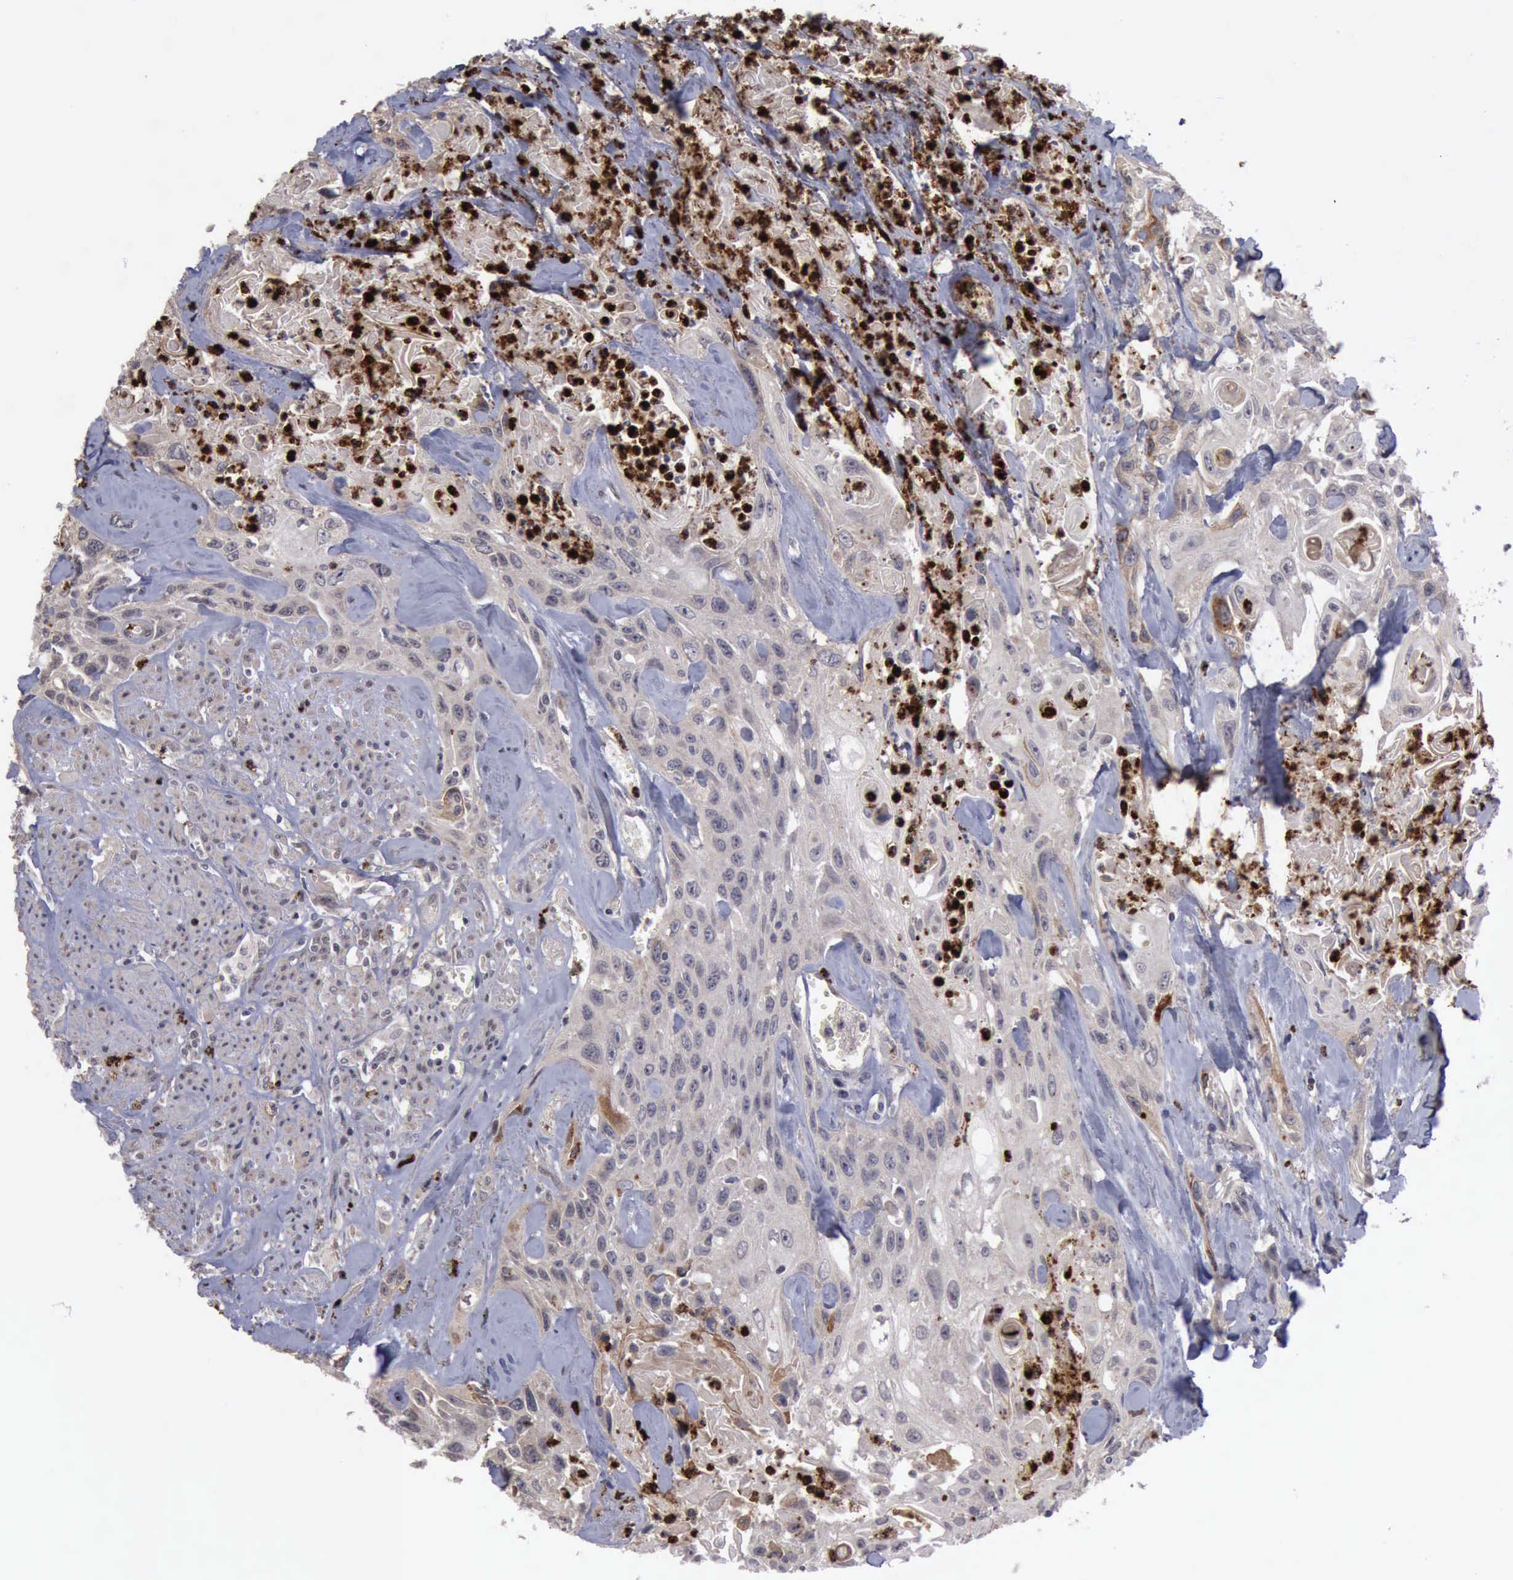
{"staining": {"intensity": "negative", "quantity": "none", "location": "none"}, "tissue": "urothelial cancer", "cell_type": "Tumor cells", "image_type": "cancer", "snomed": [{"axis": "morphology", "description": "Urothelial carcinoma, High grade"}, {"axis": "topography", "description": "Urinary bladder"}], "caption": "Tumor cells are negative for protein expression in human urothelial carcinoma (high-grade).", "gene": "MMP9", "patient": {"sex": "female", "age": 84}}